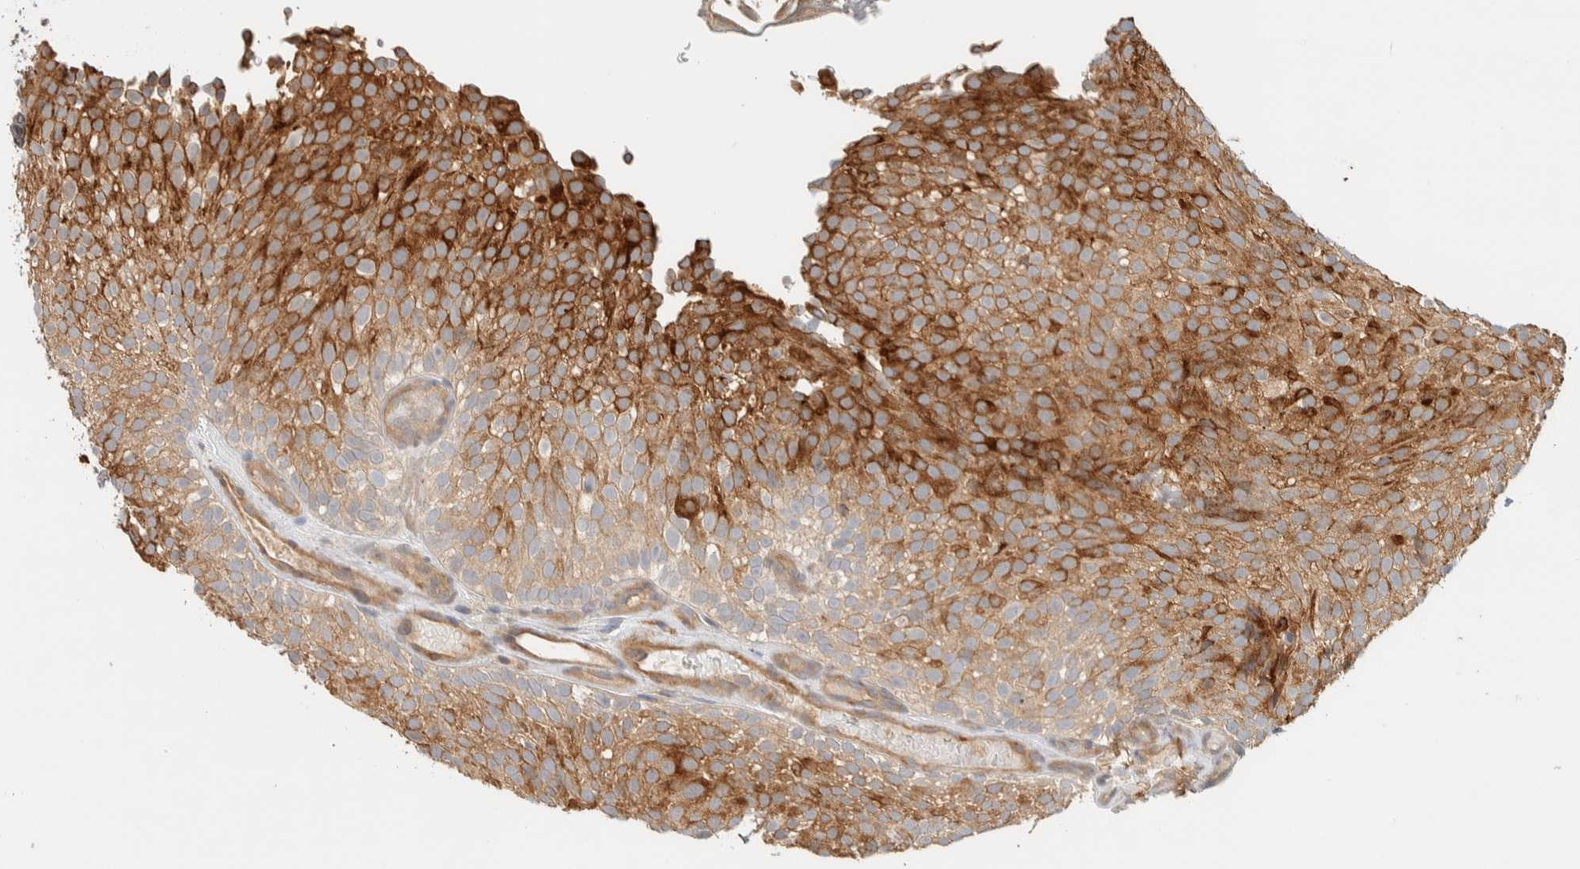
{"staining": {"intensity": "strong", "quantity": ">75%", "location": "cytoplasmic/membranous"}, "tissue": "urothelial cancer", "cell_type": "Tumor cells", "image_type": "cancer", "snomed": [{"axis": "morphology", "description": "Urothelial carcinoma, Low grade"}, {"axis": "topography", "description": "Urinary bladder"}], "caption": "Urothelial carcinoma (low-grade) stained with immunohistochemistry (IHC) reveals strong cytoplasmic/membranous staining in approximately >75% of tumor cells.", "gene": "RAB11FIP1", "patient": {"sex": "male", "age": 78}}